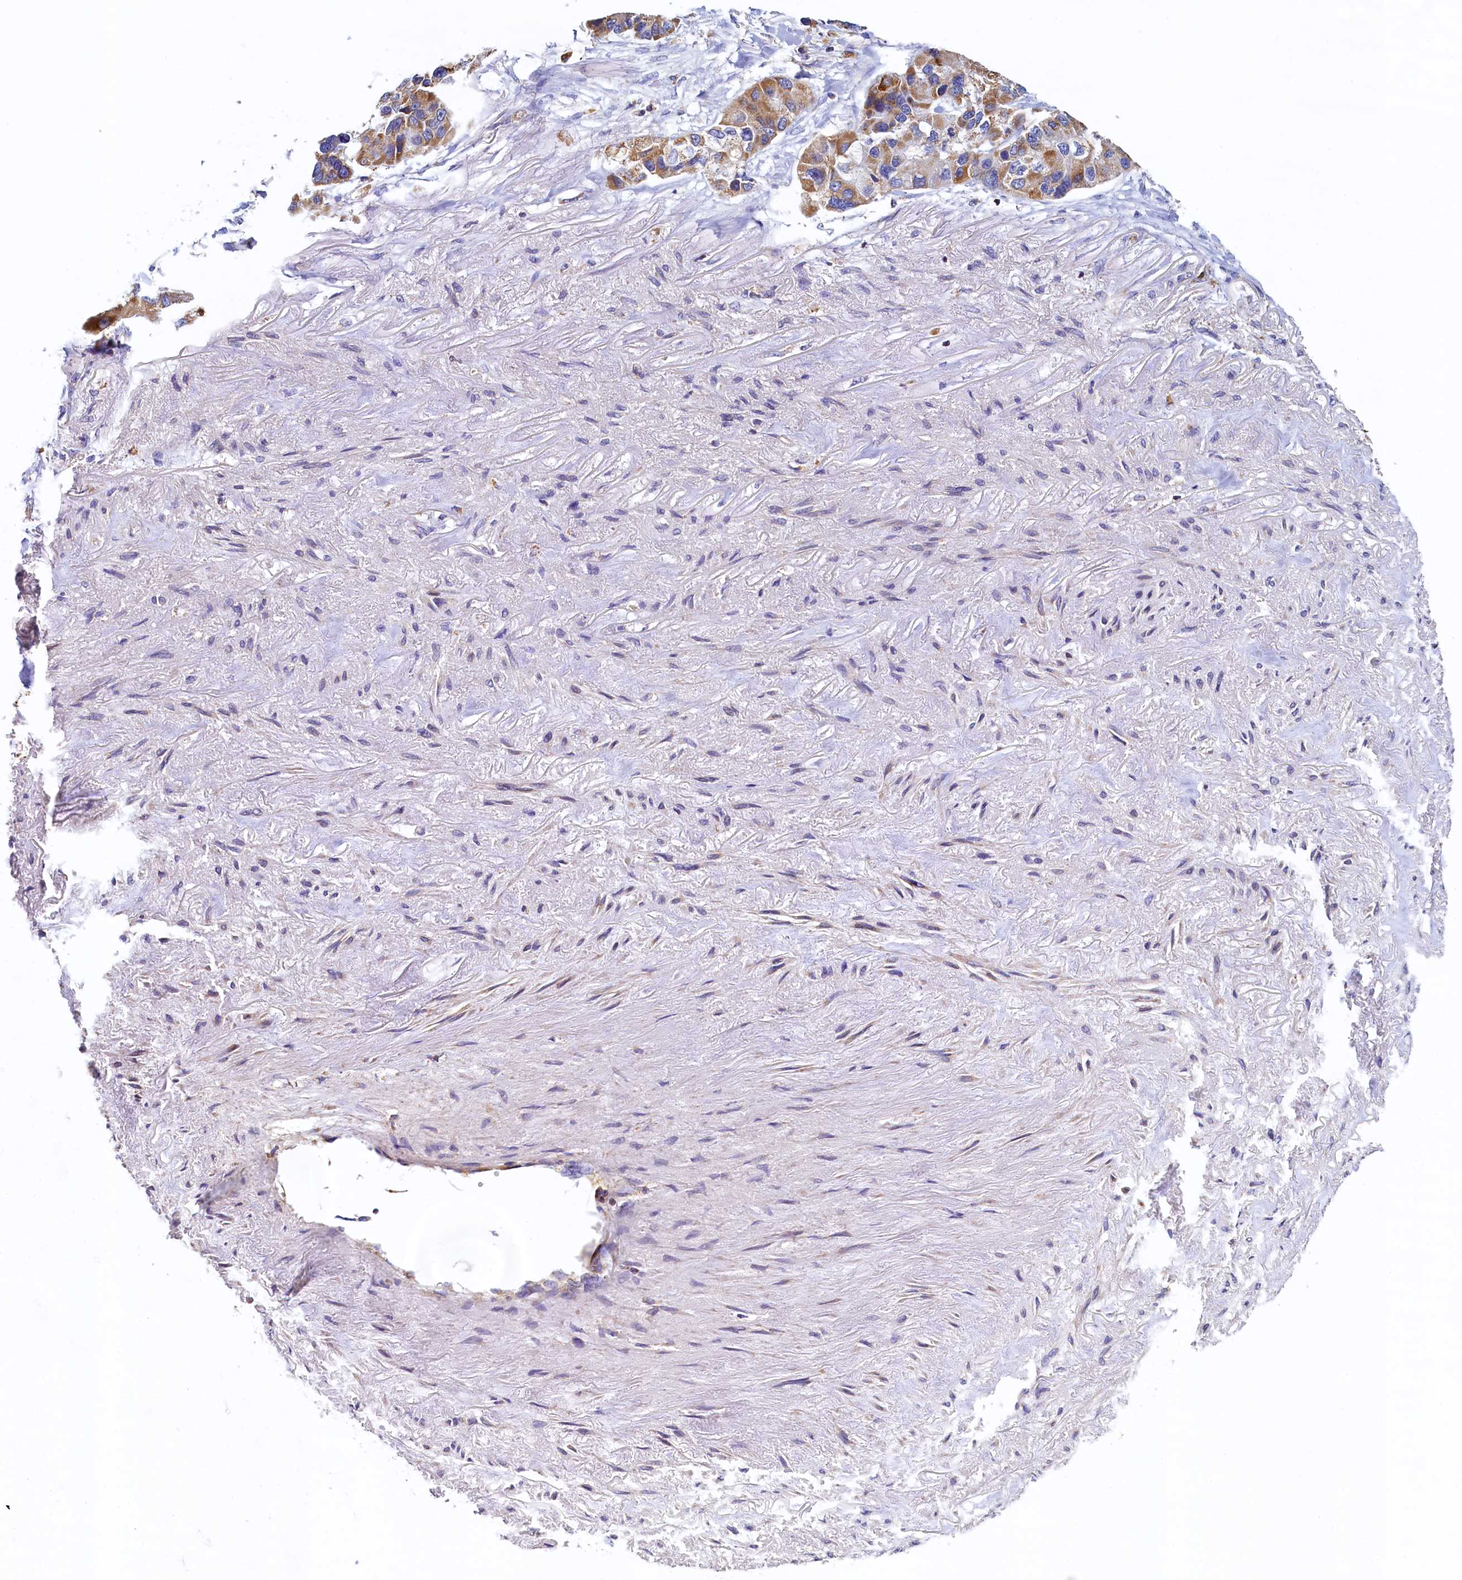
{"staining": {"intensity": "moderate", "quantity": ">75%", "location": "cytoplasmic/membranous"}, "tissue": "lung cancer", "cell_type": "Tumor cells", "image_type": "cancer", "snomed": [{"axis": "morphology", "description": "Adenocarcinoma, NOS"}, {"axis": "topography", "description": "Lung"}], "caption": "Immunohistochemical staining of human lung adenocarcinoma exhibits medium levels of moderate cytoplasmic/membranous protein expression in approximately >75% of tumor cells. The staining was performed using DAB, with brown indicating positive protein expression. Nuclei are stained blue with hematoxylin.", "gene": "POC1A", "patient": {"sex": "female", "age": 54}}